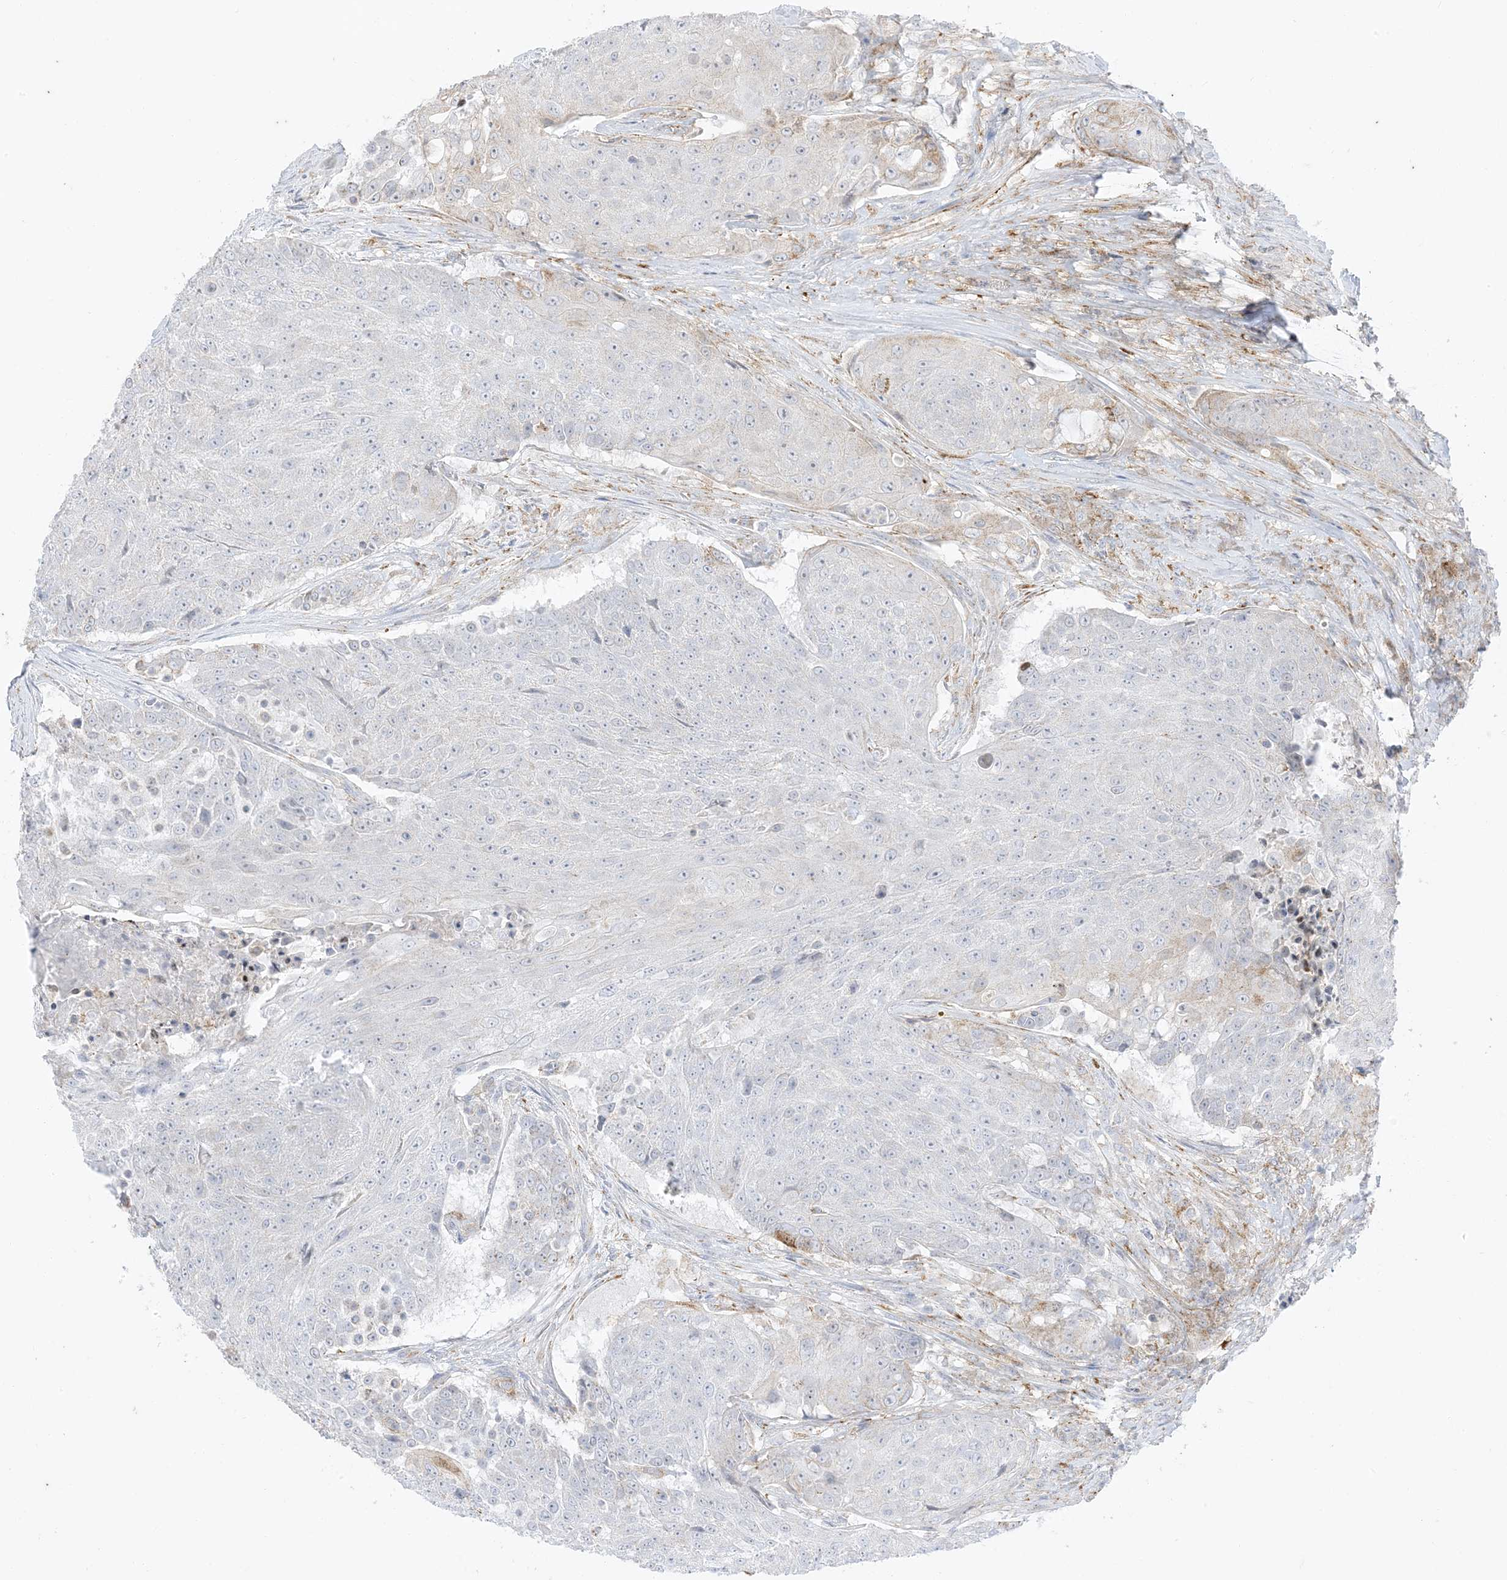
{"staining": {"intensity": "negative", "quantity": "none", "location": "none"}, "tissue": "urothelial cancer", "cell_type": "Tumor cells", "image_type": "cancer", "snomed": [{"axis": "morphology", "description": "Urothelial carcinoma, High grade"}, {"axis": "topography", "description": "Urinary bladder"}], "caption": "DAB (3,3'-diaminobenzidine) immunohistochemical staining of urothelial cancer exhibits no significant positivity in tumor cells.", "gene": "RAC1", "patient": {"sex": "female", "age": 63}}